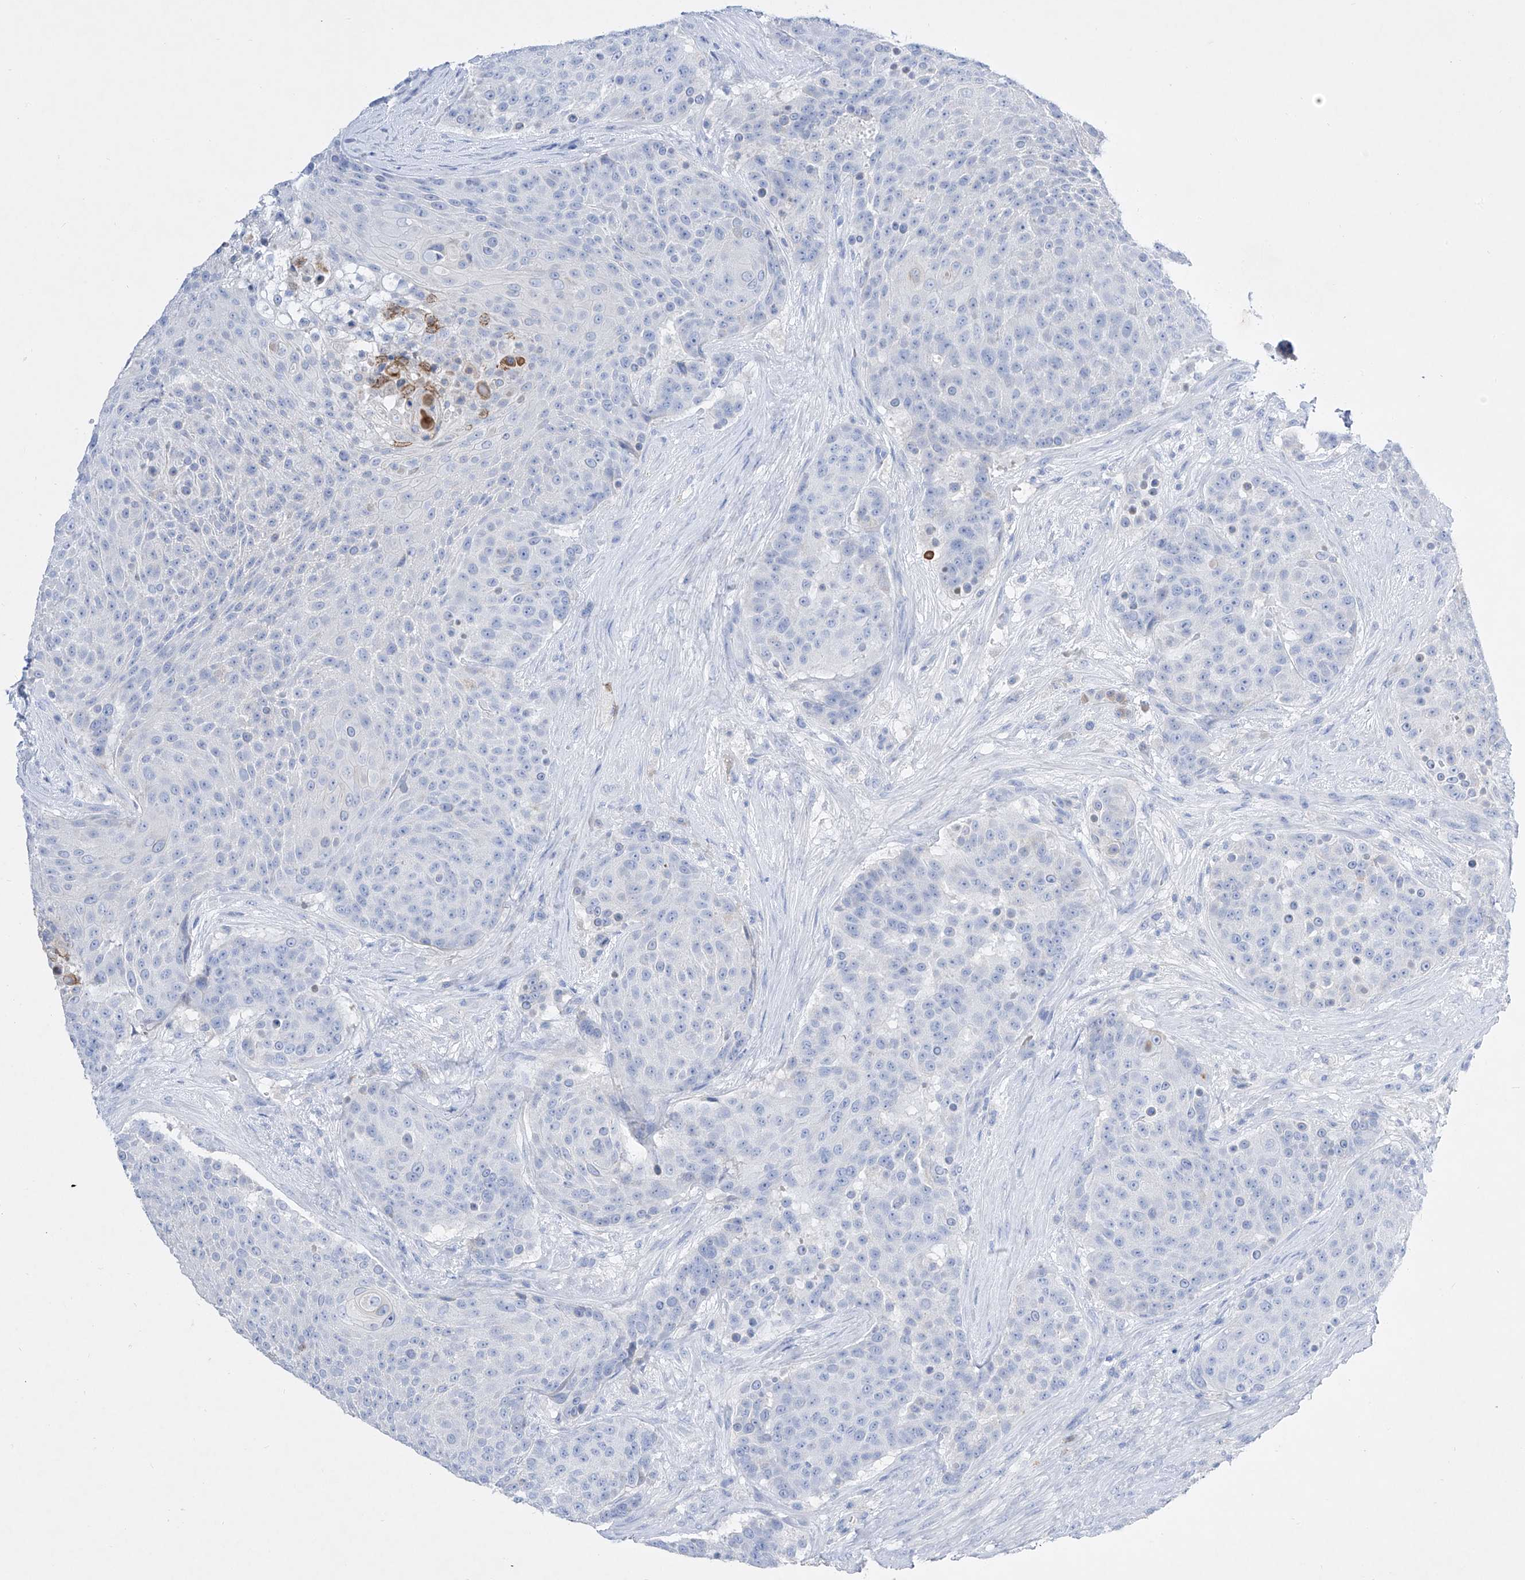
{"staining": {"intensity": "negative", "quantity": "none", "location": "none"}, "tissue": "urothelial cancer", "cell_type": "Tumor cells", "image_type": "cancer", "snomed": [{"axis": "morphology", "description": "Urothelial carcinoma, High grade"}, {"axis": "topography", "description": "Urinary bladder"}], "caption": "Tumor cells show no significant protein staining in urothelial cancer. (Stains: DAB (3,3'-diaminobenzidine) immunohistochemistry (IHC) with hematoxylin counter stain, Microscopy: brightfield microscopy at high magnification).", "gene": "TM7SF2", "patient": {"sex": "female", "age": 63}}